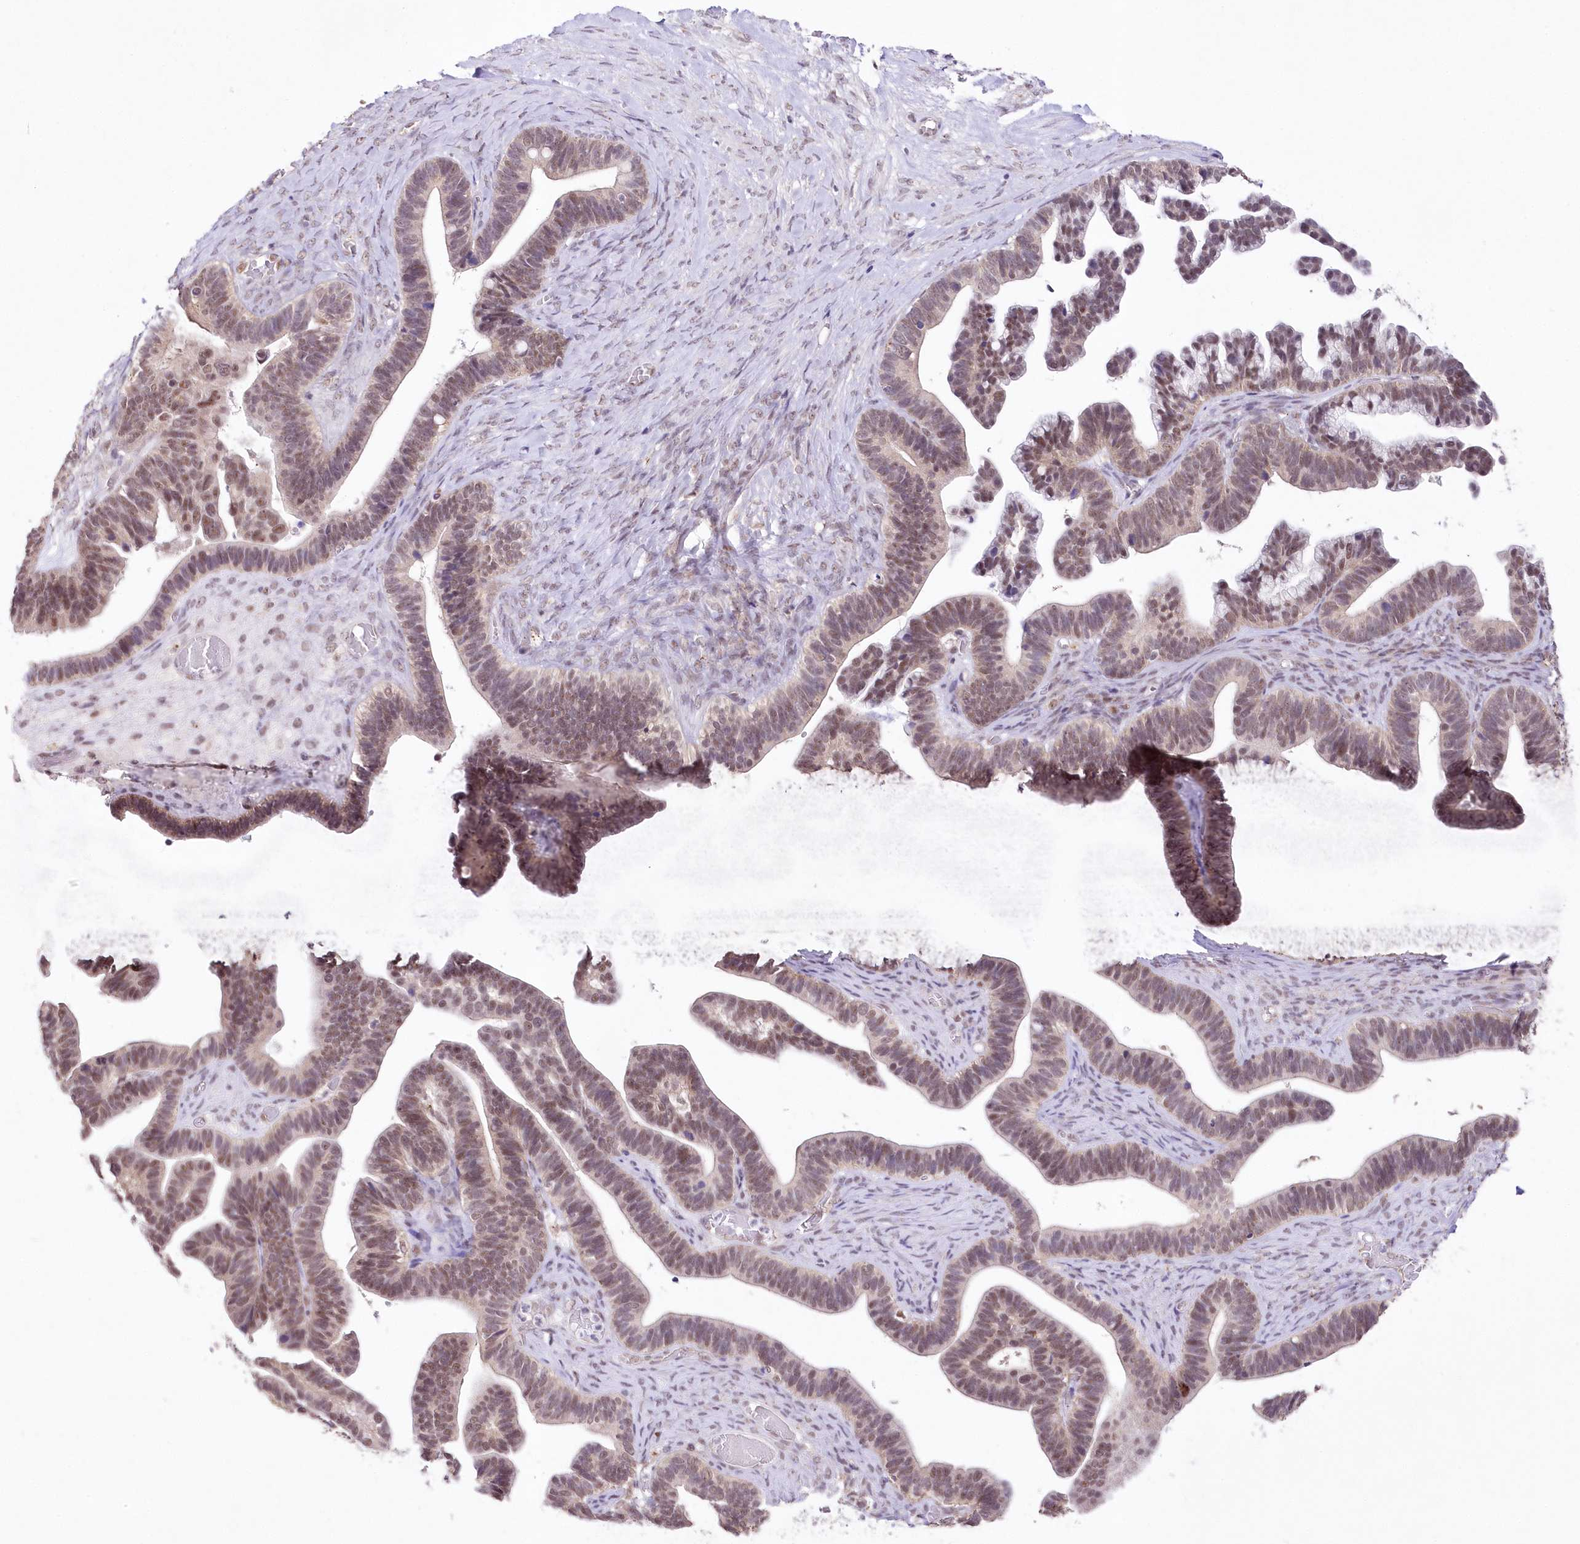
{"staining": {"intensity": "moderate", "quantity": ">75%", "location": "nuclear"}, "tissue": "ovarian cancer", "cell_type": "Tumor cells", "image_type": "cancer", "snomed": [{"axis": "morphology", "description": "Cystadenocarcinoma, serous, NOS"}, {"axis": "topography", "description": "Ovary"}], "caption": "Ovarian cancer (serous cystadenocarcinoma) was stained to show a protein in brown. There is medium levels of moderate nuclear expression in about >75% of tumor cells.", "gene": "RBM27", "patient": {"sex": "female", "age": 56}}